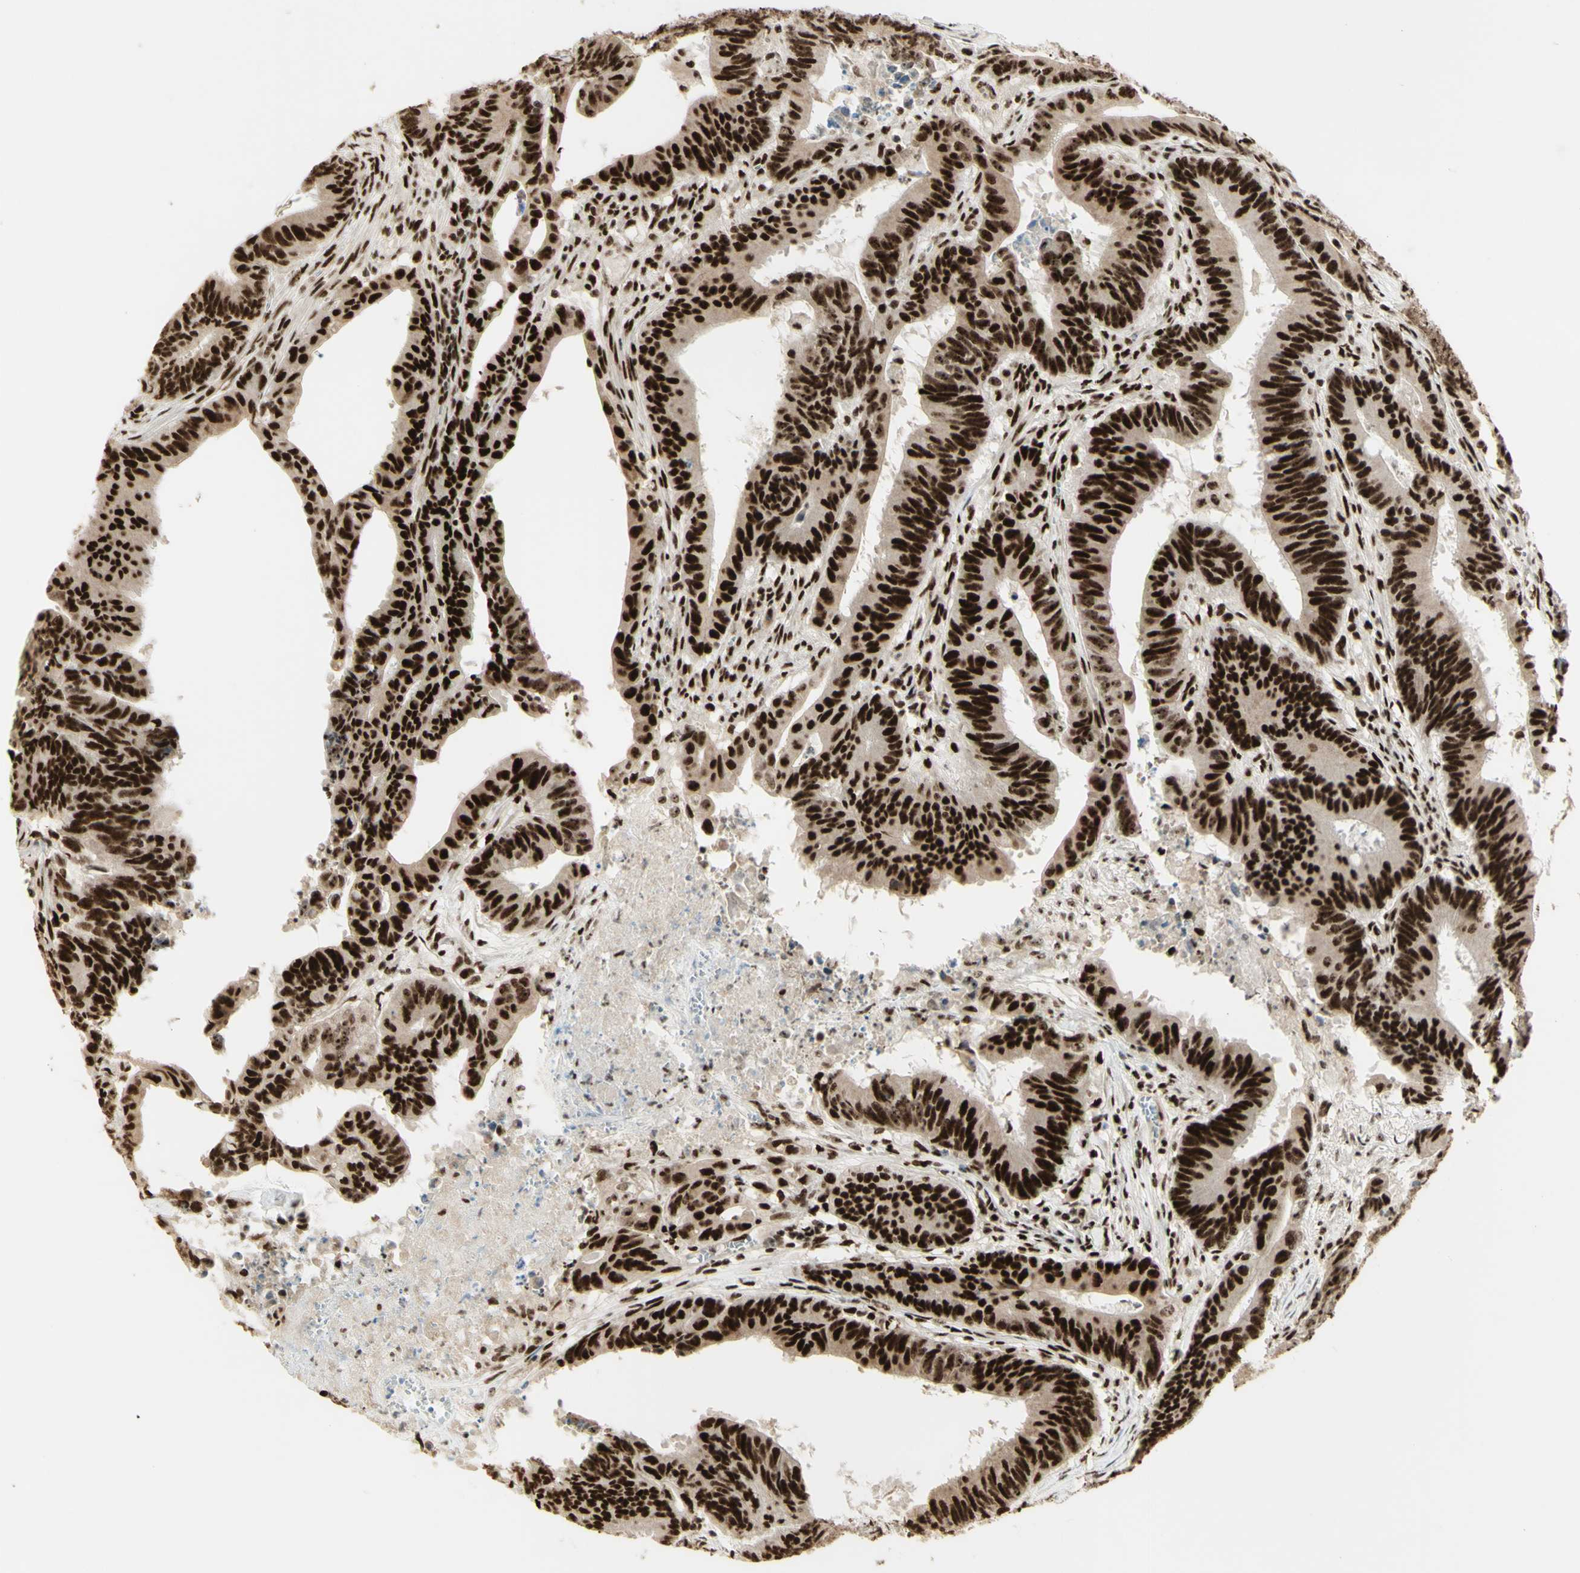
{"staining": {"intensity": "strong", "quantity": ">75%", "location": "cytoplasmic/membranous,nuclear"}, "tissue": "colorectal cancer", "cell_type": "Tumor cells", "image_type": "cancer", "snomed": [{"axis": "morphology", "description": "Adenocarcinoma, NOS"}, {"axis": "topography", "description": "Colon"}], "caption": "DAB immunohistochemical staining of colorectal cancer displays strong cytoplasmic/membranous and nuclear protein positivity in about >75% of tumor cells.", "gene": "DHX9", "patient": {"sex": "male", "age": 45}}